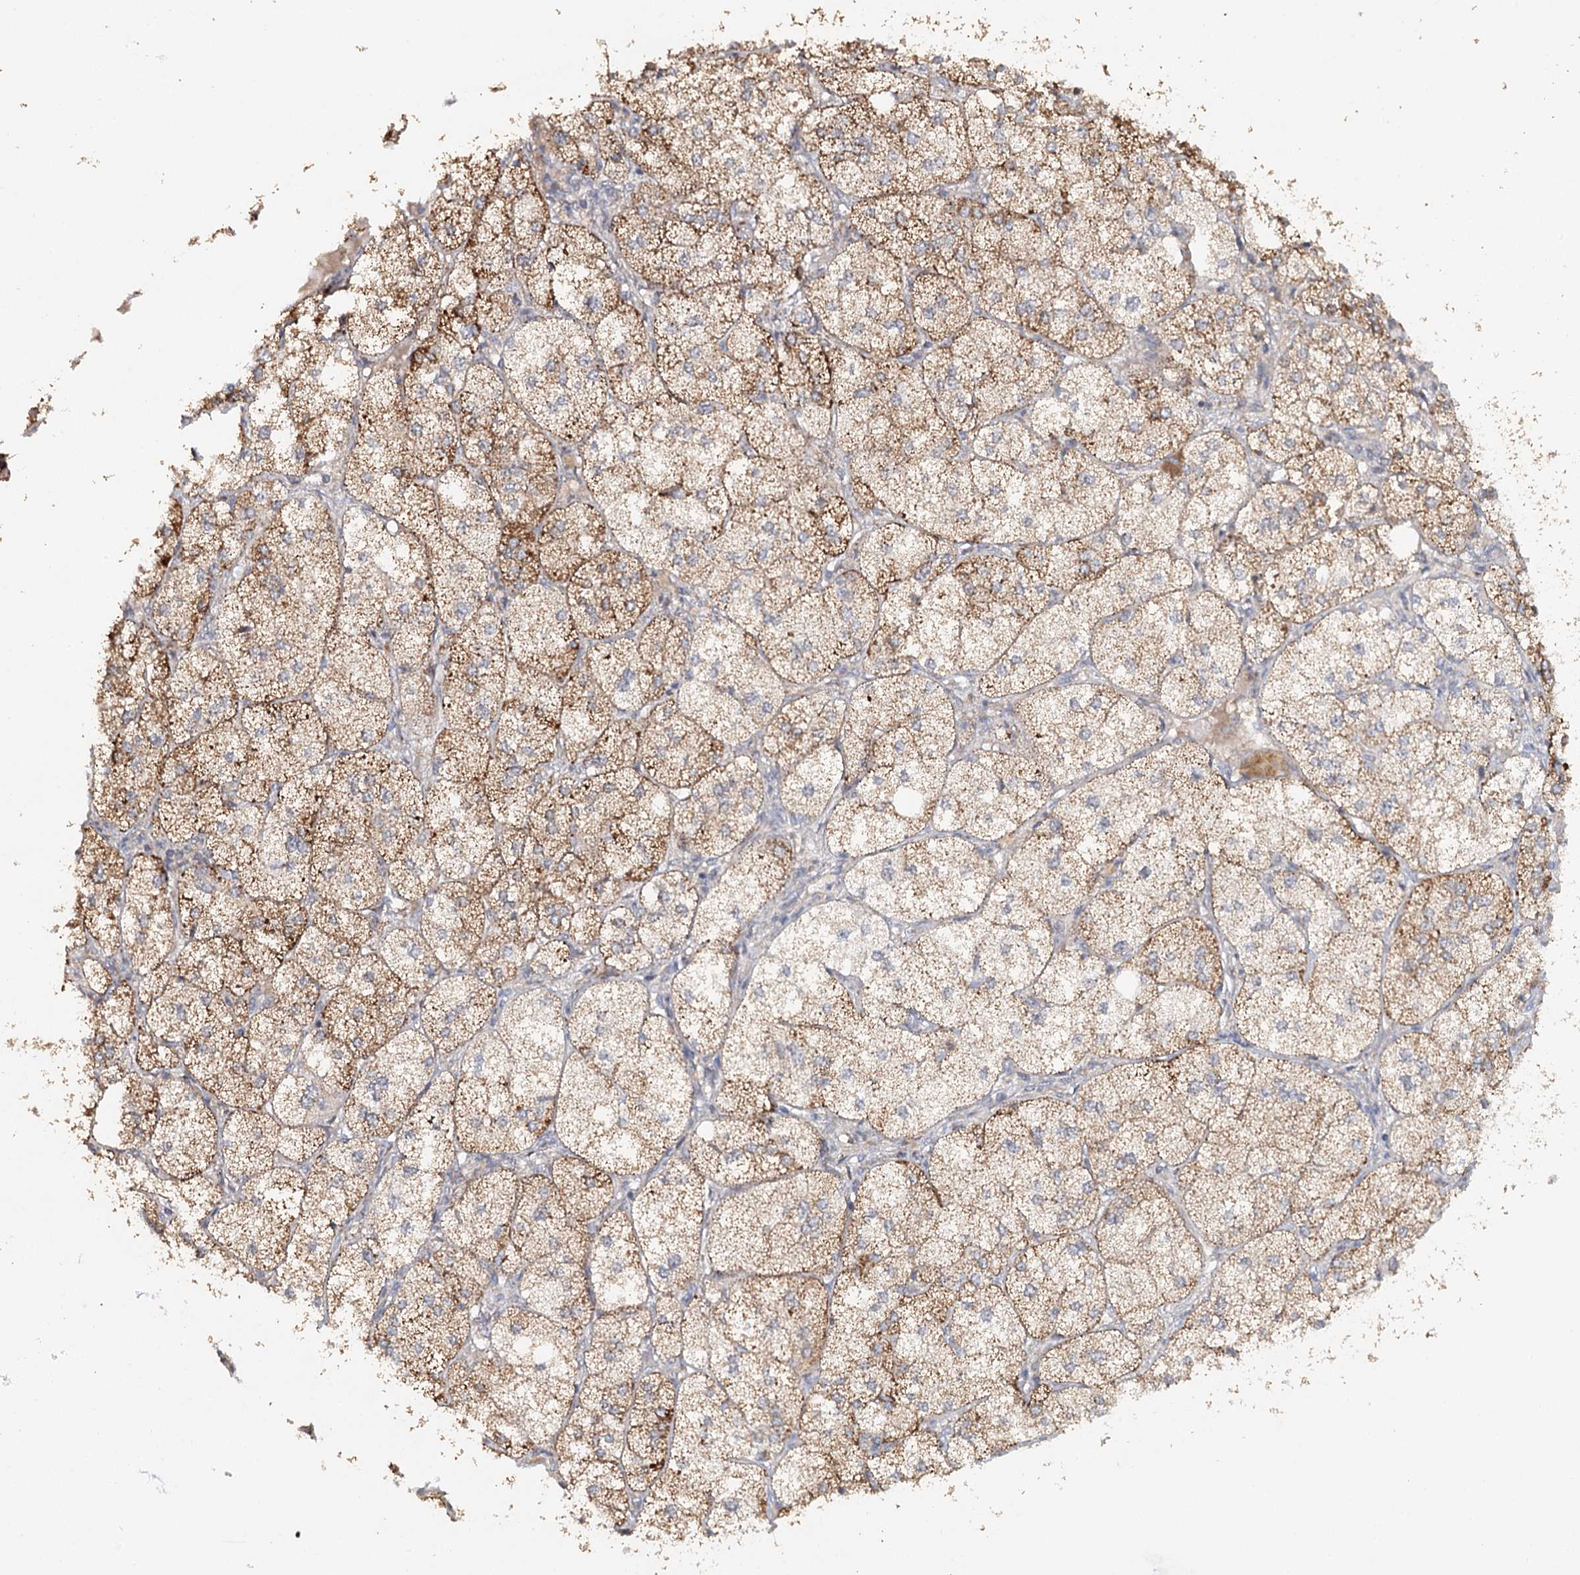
{"staining": {"intensity": "strong", "quantity": ">75%", "location": "cytoplasmic/membranous"}, "tissue": "adrenal gland", "cell_type": "Glandular cells", "image_type": "normal", "snomed": [{"axis": "morphology", "description": "Normal tissue, NOS"}, {"axis": "topography", "description": "Adrenal gland"}], "caption": "Adrenal gland stained with immunohistochemistry (IHC) reveals strong cytoplasmic/membranous positivity in approximately >75% of glandular cells. The protein of interest is shown in brown color, while the nuclei are stained blue.", "gene": "ZNRF3", "patient": {"sex": "female", "age": 61}}